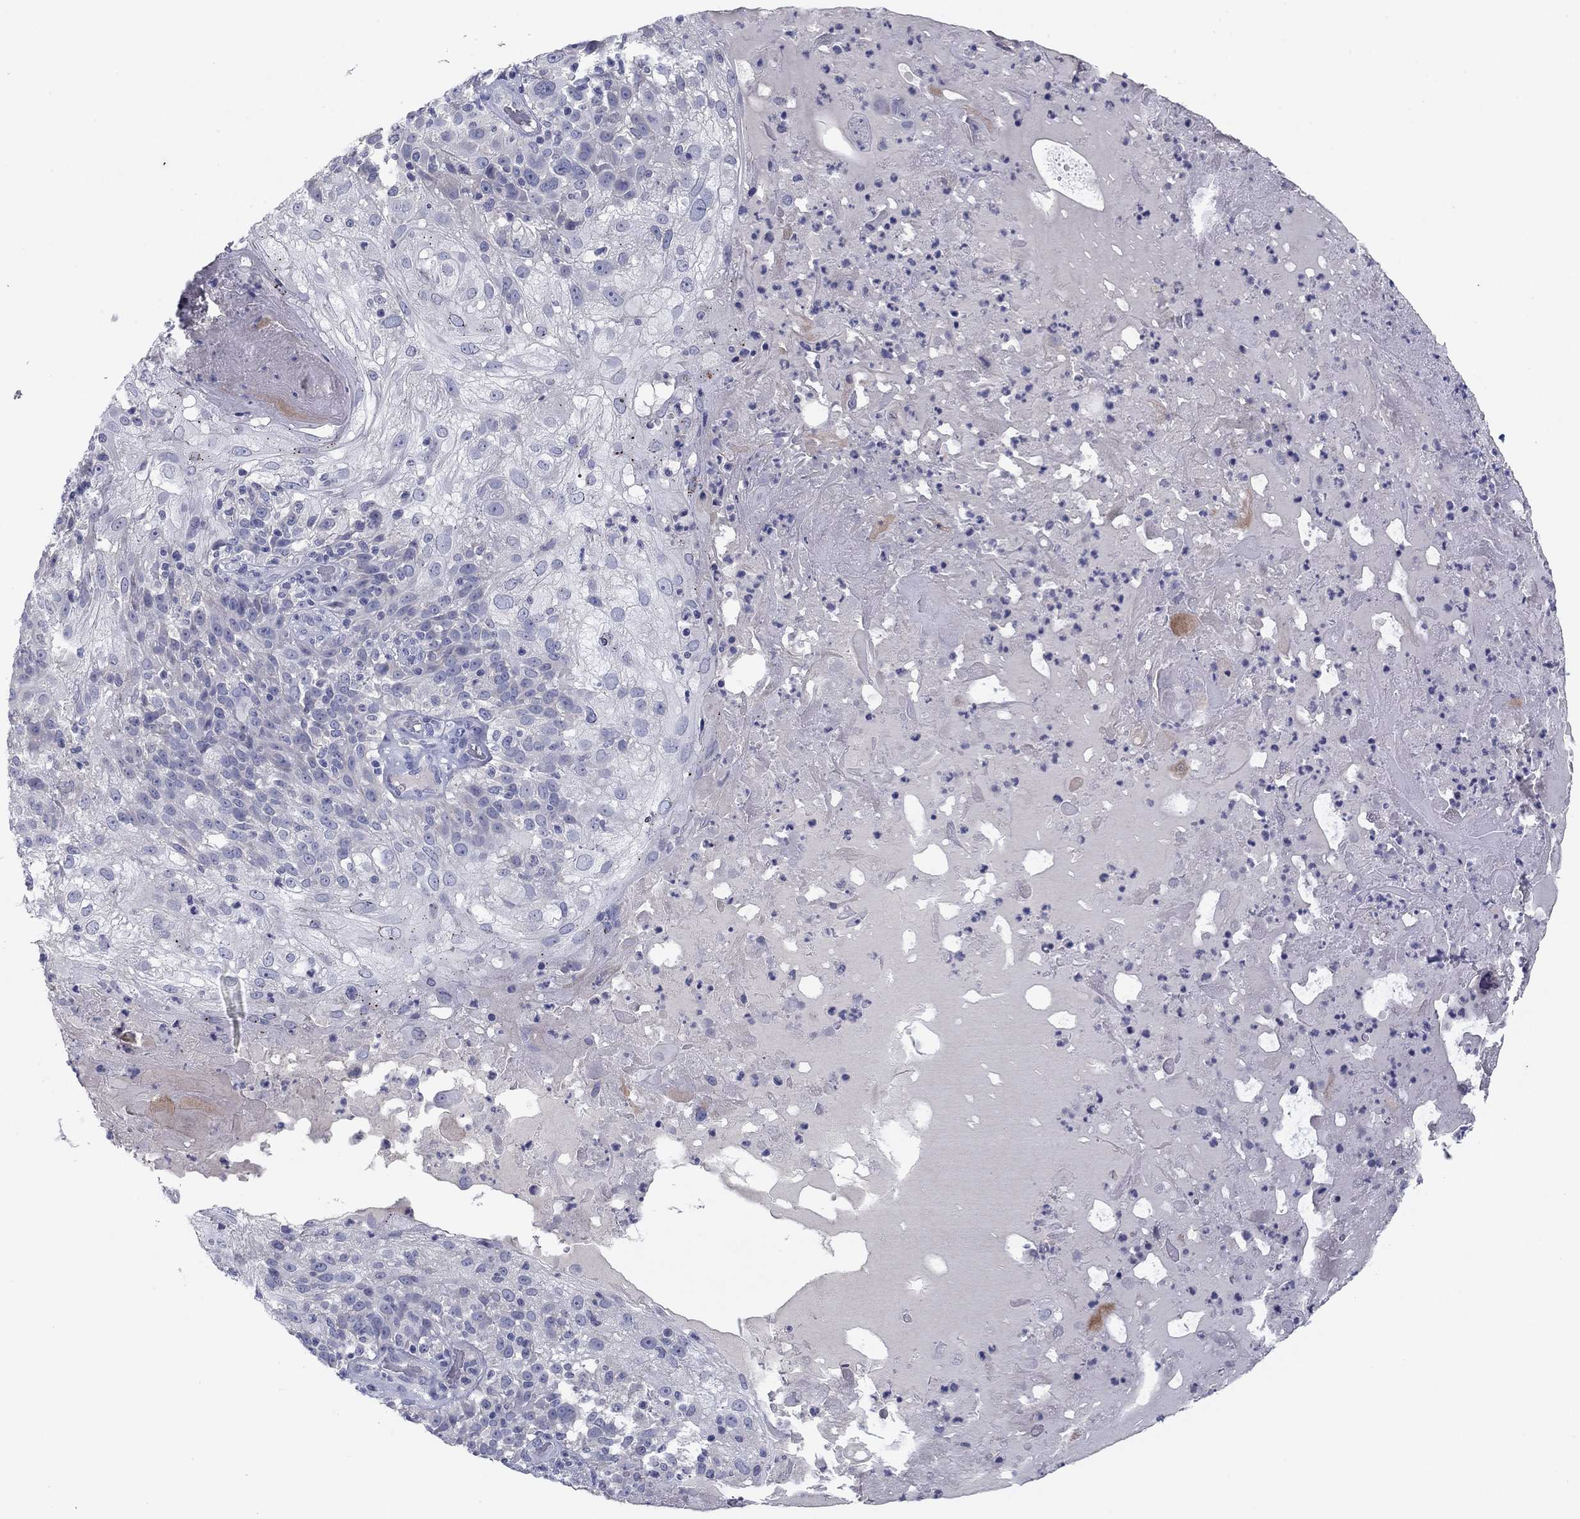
{"staining": {"intensity": "negative", "quantity": "none", "location": "none"}, "tissue": "skin cancer", "cell_type": "Tumor cells", "image_type": "cancer", "snomed": [{"axis": "morphology", "description": "Normal tissue, NOS"}, {"axis": "morphology", "description": "Squamous cell carcinoma, NOS"}, {"axis": "topography", "description": "Skin"}], "caption": "Immunohistochemistry image of neoplastic tissue: human skin squamous cell carcinoma stained with DAB (3,3'-diaminobenzidine) shows no significant protein expression in tumor cells.", "gene": "CNTNAP4", "patient": {"sex": "female", "age": 83}}